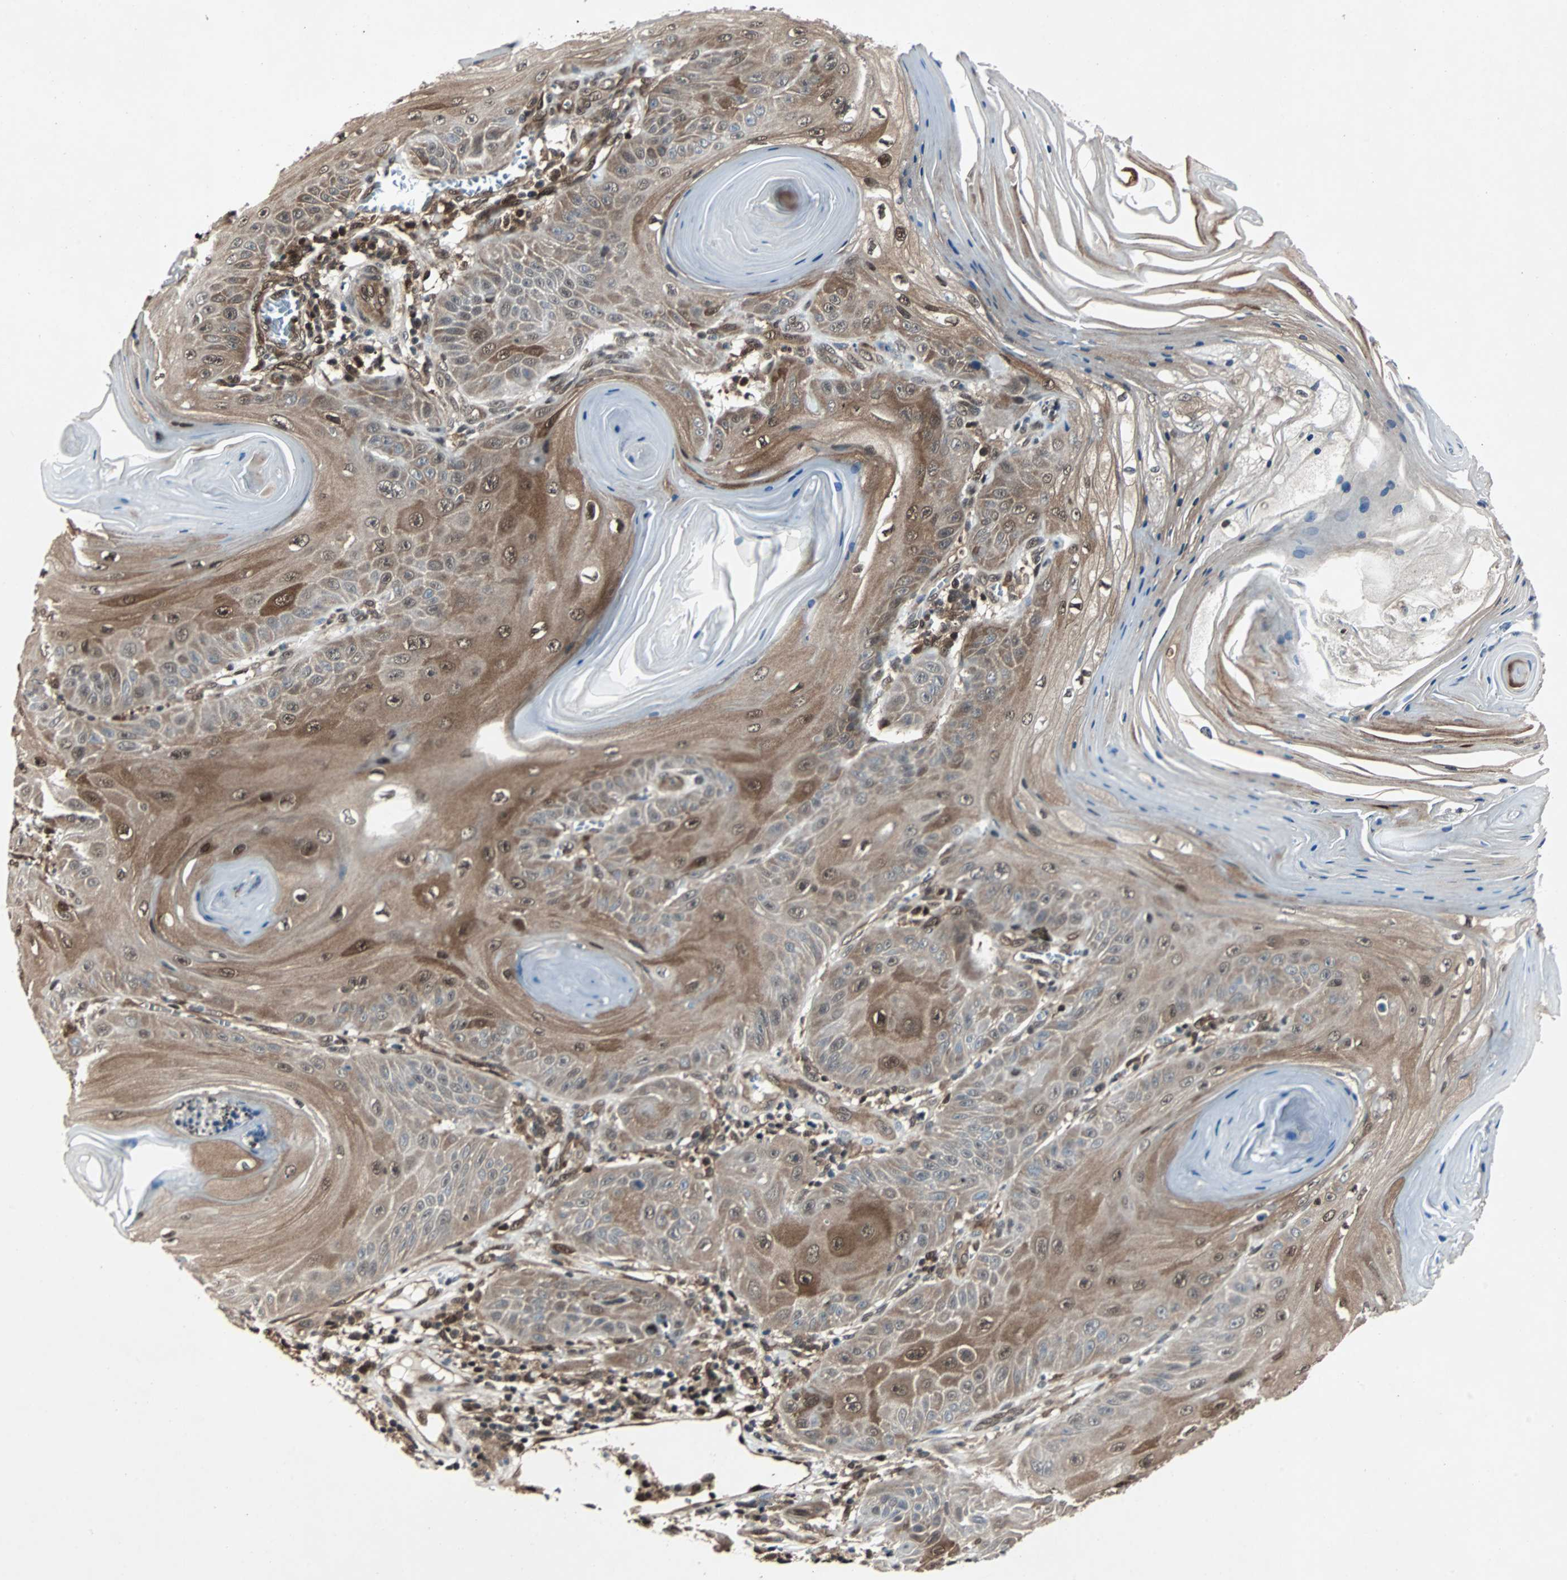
{"staining": {"intensity": "moderate", "quantity": ">75%", "location": "cytoplasmic/membranous,nuclear"}, "tissue": "skin cancer", "cell_type": "Tumor cells", "image_type": "cancer", "snomed": [{"axis": "morphology", "description": "Squamous cell carcinoma, NOS"}, {"axis": "topography", "description": "Skin"}], "caption": "Skin cancer stained with DAB (3,3'-diaminobenzidine) IHC displays medium levels of moderate cytoplasmic/membranous and nuclear positivity in approximately >75% of tumor cells.", "gene": "ACLY", "patient": {"sex": "female", "age": 78}}